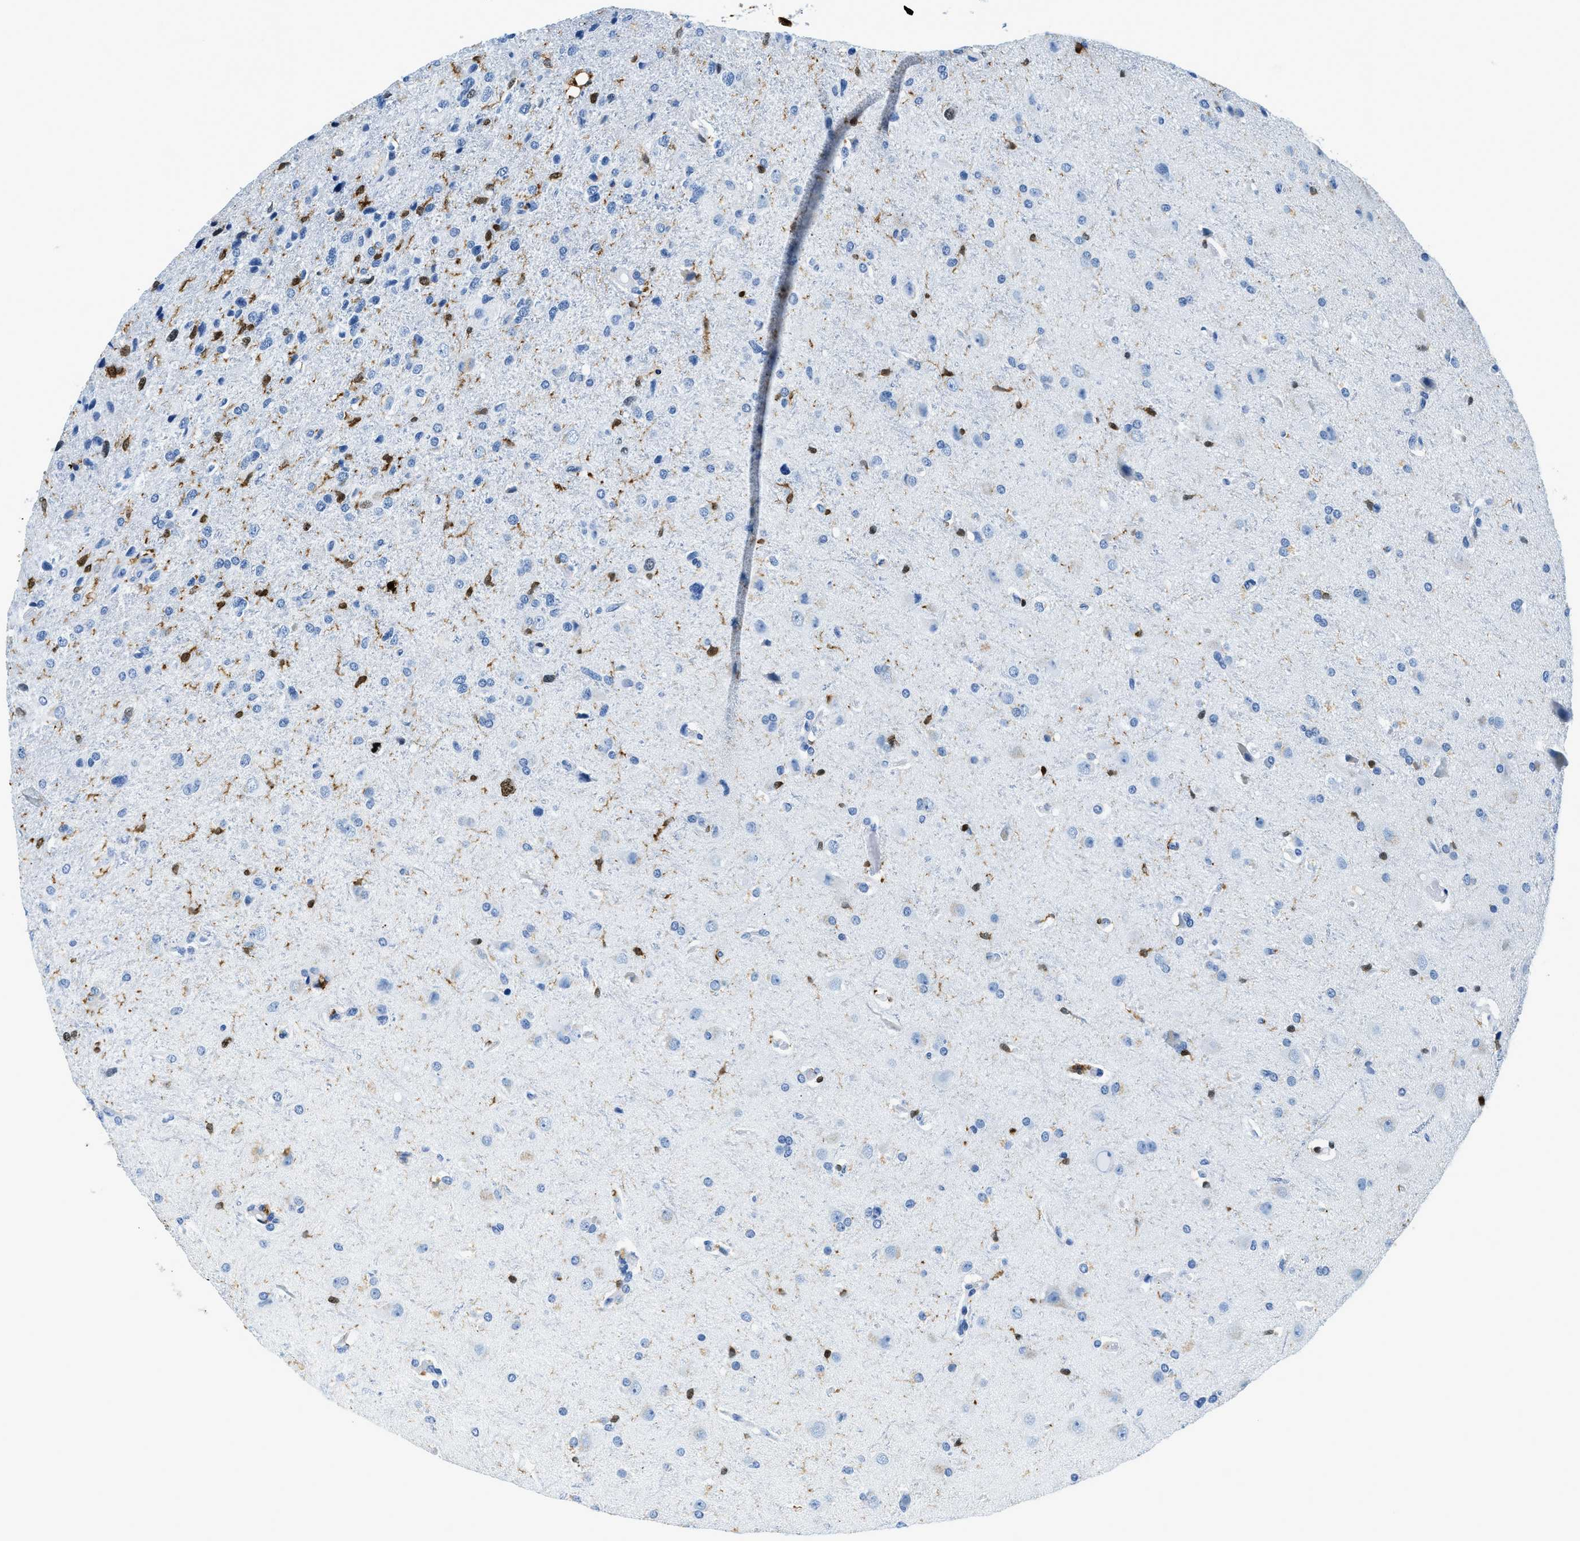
{"staining": {"intensity": "negative", "quantity": "none", "location": "none"}, "tissue": "glioma", "cell_type": "Tumor cells", "image_type": "cancer", "snomed": [{"axis": "morphology", "description": "Glioma, malignant, High grade"}, {"axis": "topography", "description": "Brain"}], "caption": "Immunohistochemistry micrograph of human glioma stained for a protein (brown), which reveals no expression in tumor cells.", "gene": "CAPG", "patient": {"sex": "female", "age": 58}}